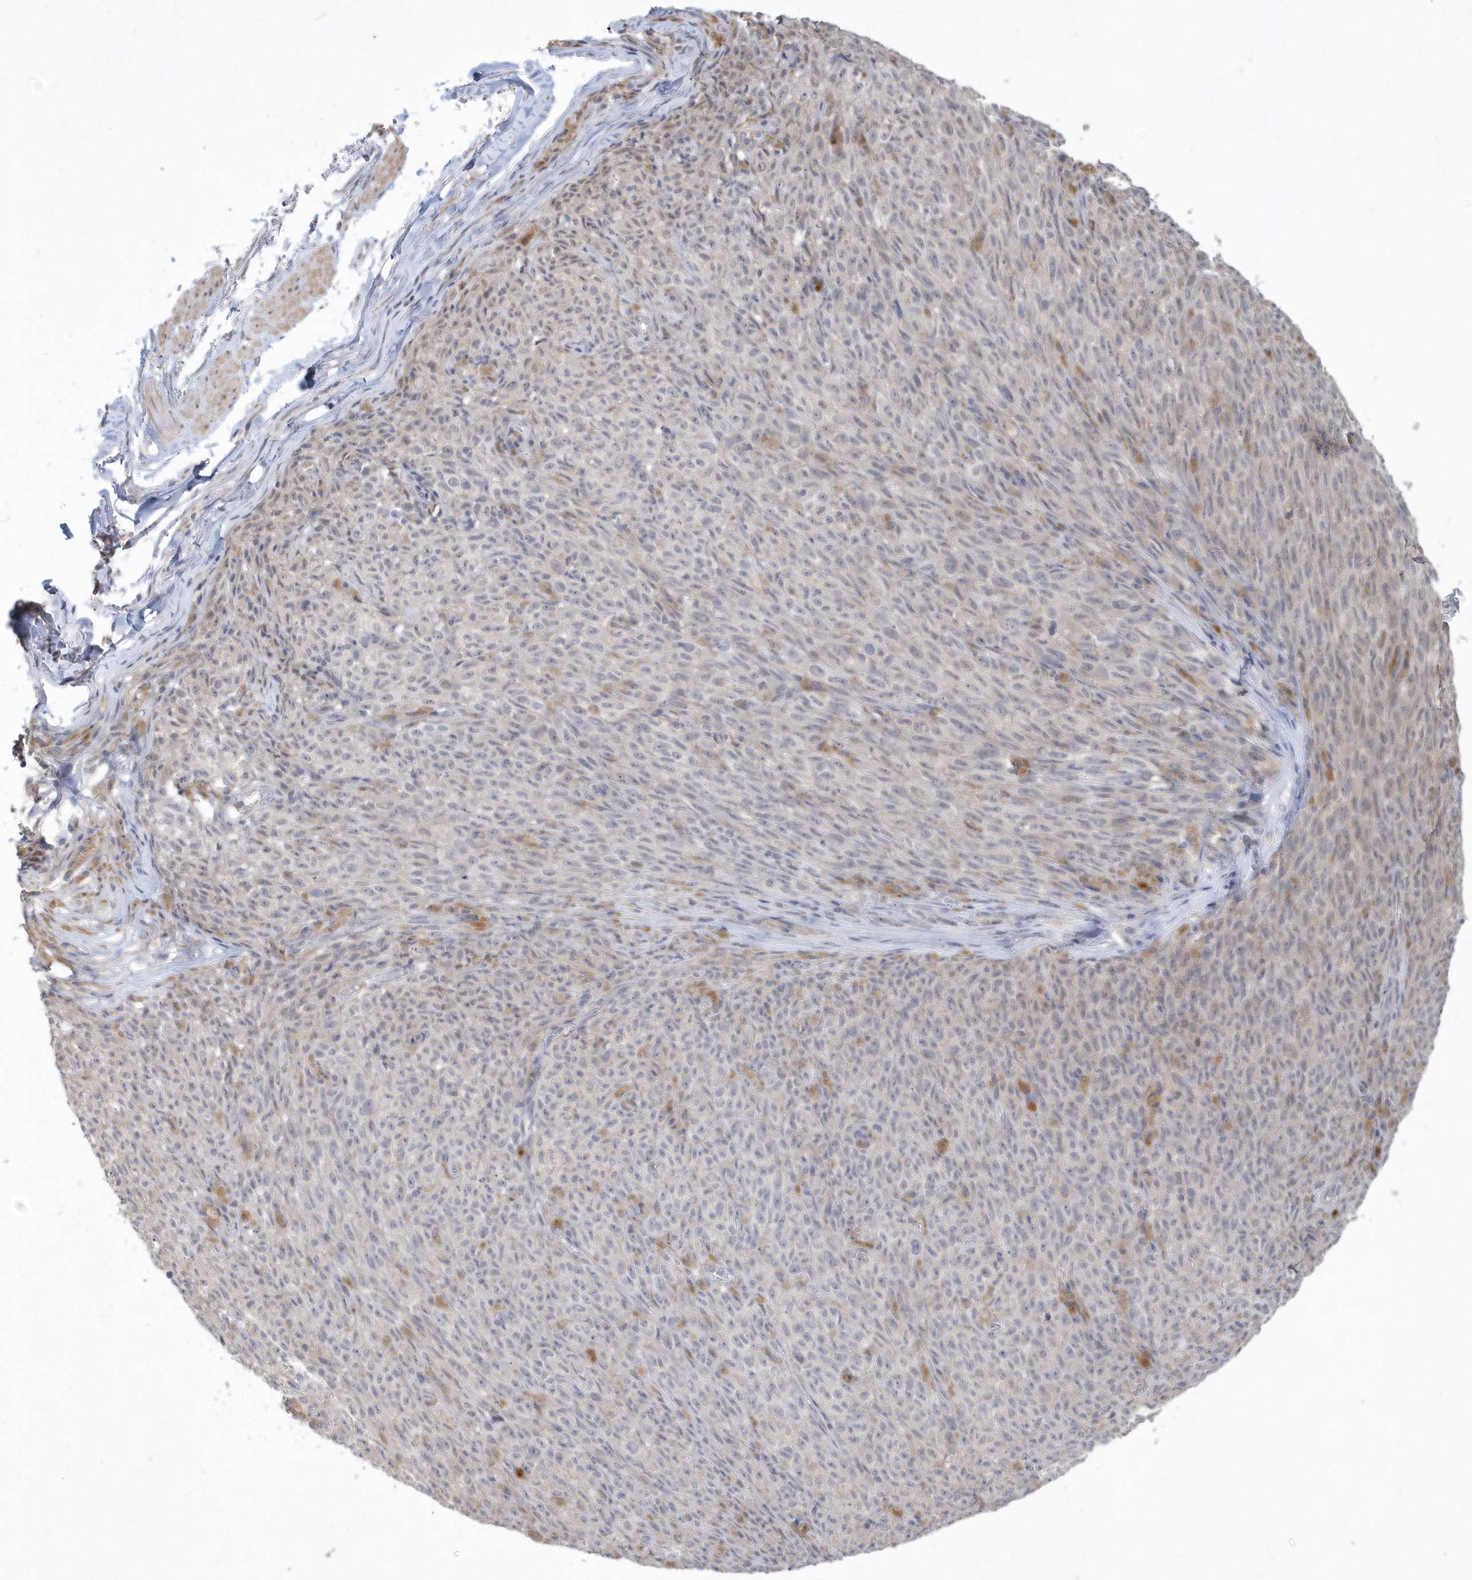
{"staining": {"intensity": "negative", "quantity": "none", "location": "none"}, "tissue": "melanoma", "cell_type": "Tumor cells", "image_type": "cancer", "snomed": [{"axis": "morphology", "description": "Malignant melanoma, NOS"}, {"axis": "topography", "description": "Skin"}], "caption": "Tumor cells show no significant protein expression in malignant melanoma.", "gene": "TSPEAR", "patient": {"sex": "female", "age": 82}}